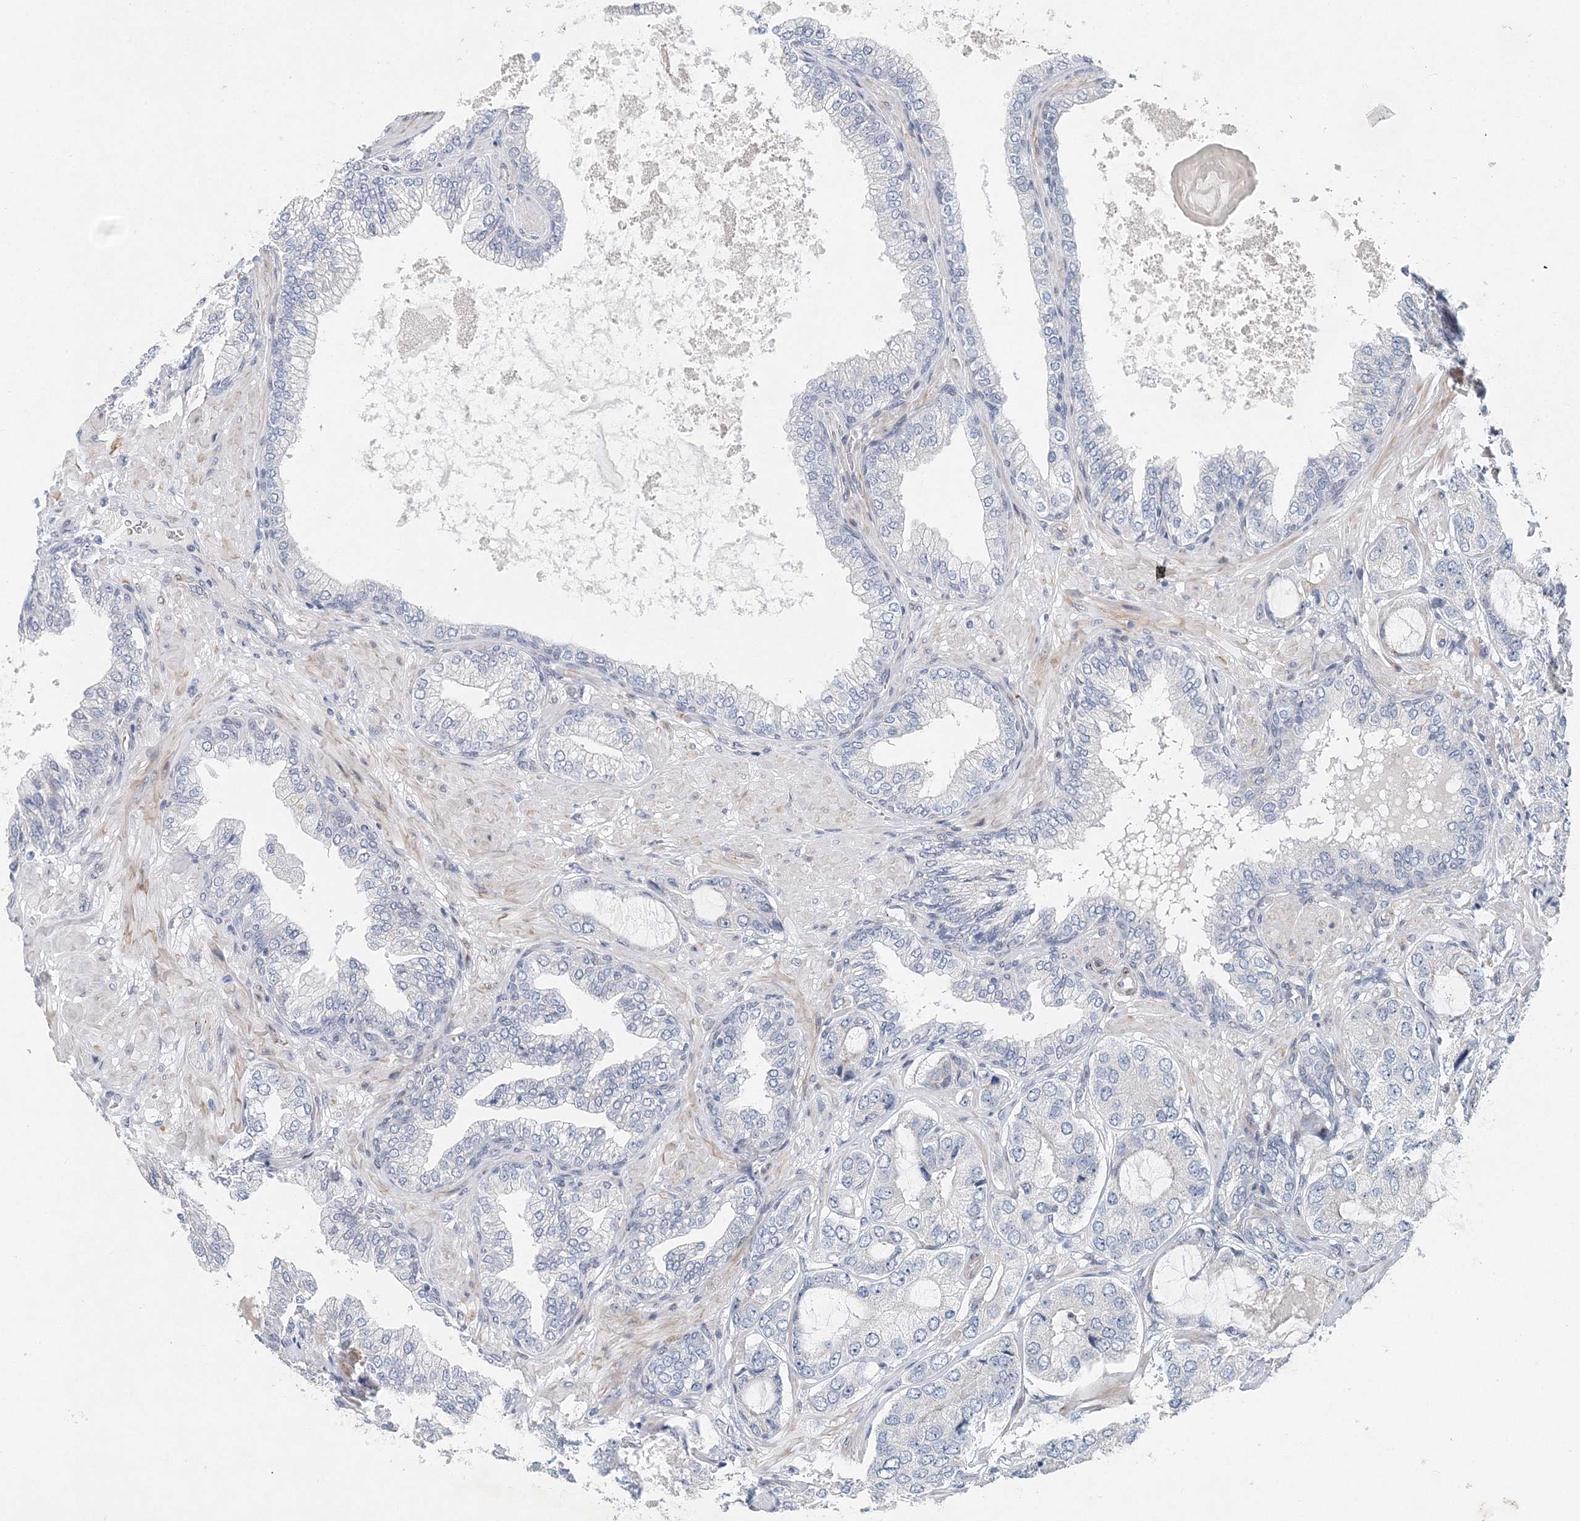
{"staining": {"intensity": "negative", "quantity": "none", "location": "none"}, "tissue": "prostate cancer", "cell_type": "Tumor cells", "image_type": "cancer", "snomed": [{"axis": "morphology", "description": "Adenocarcinoma, High grade"}, {"axis": "topography", "description": "Prostate"}], "caption": "Protein analysis of prostate cancer demonstrates no significant staining in tumor cells.", "gene": "UIMC1", "patient": {"sex": "male", "age": 59}}